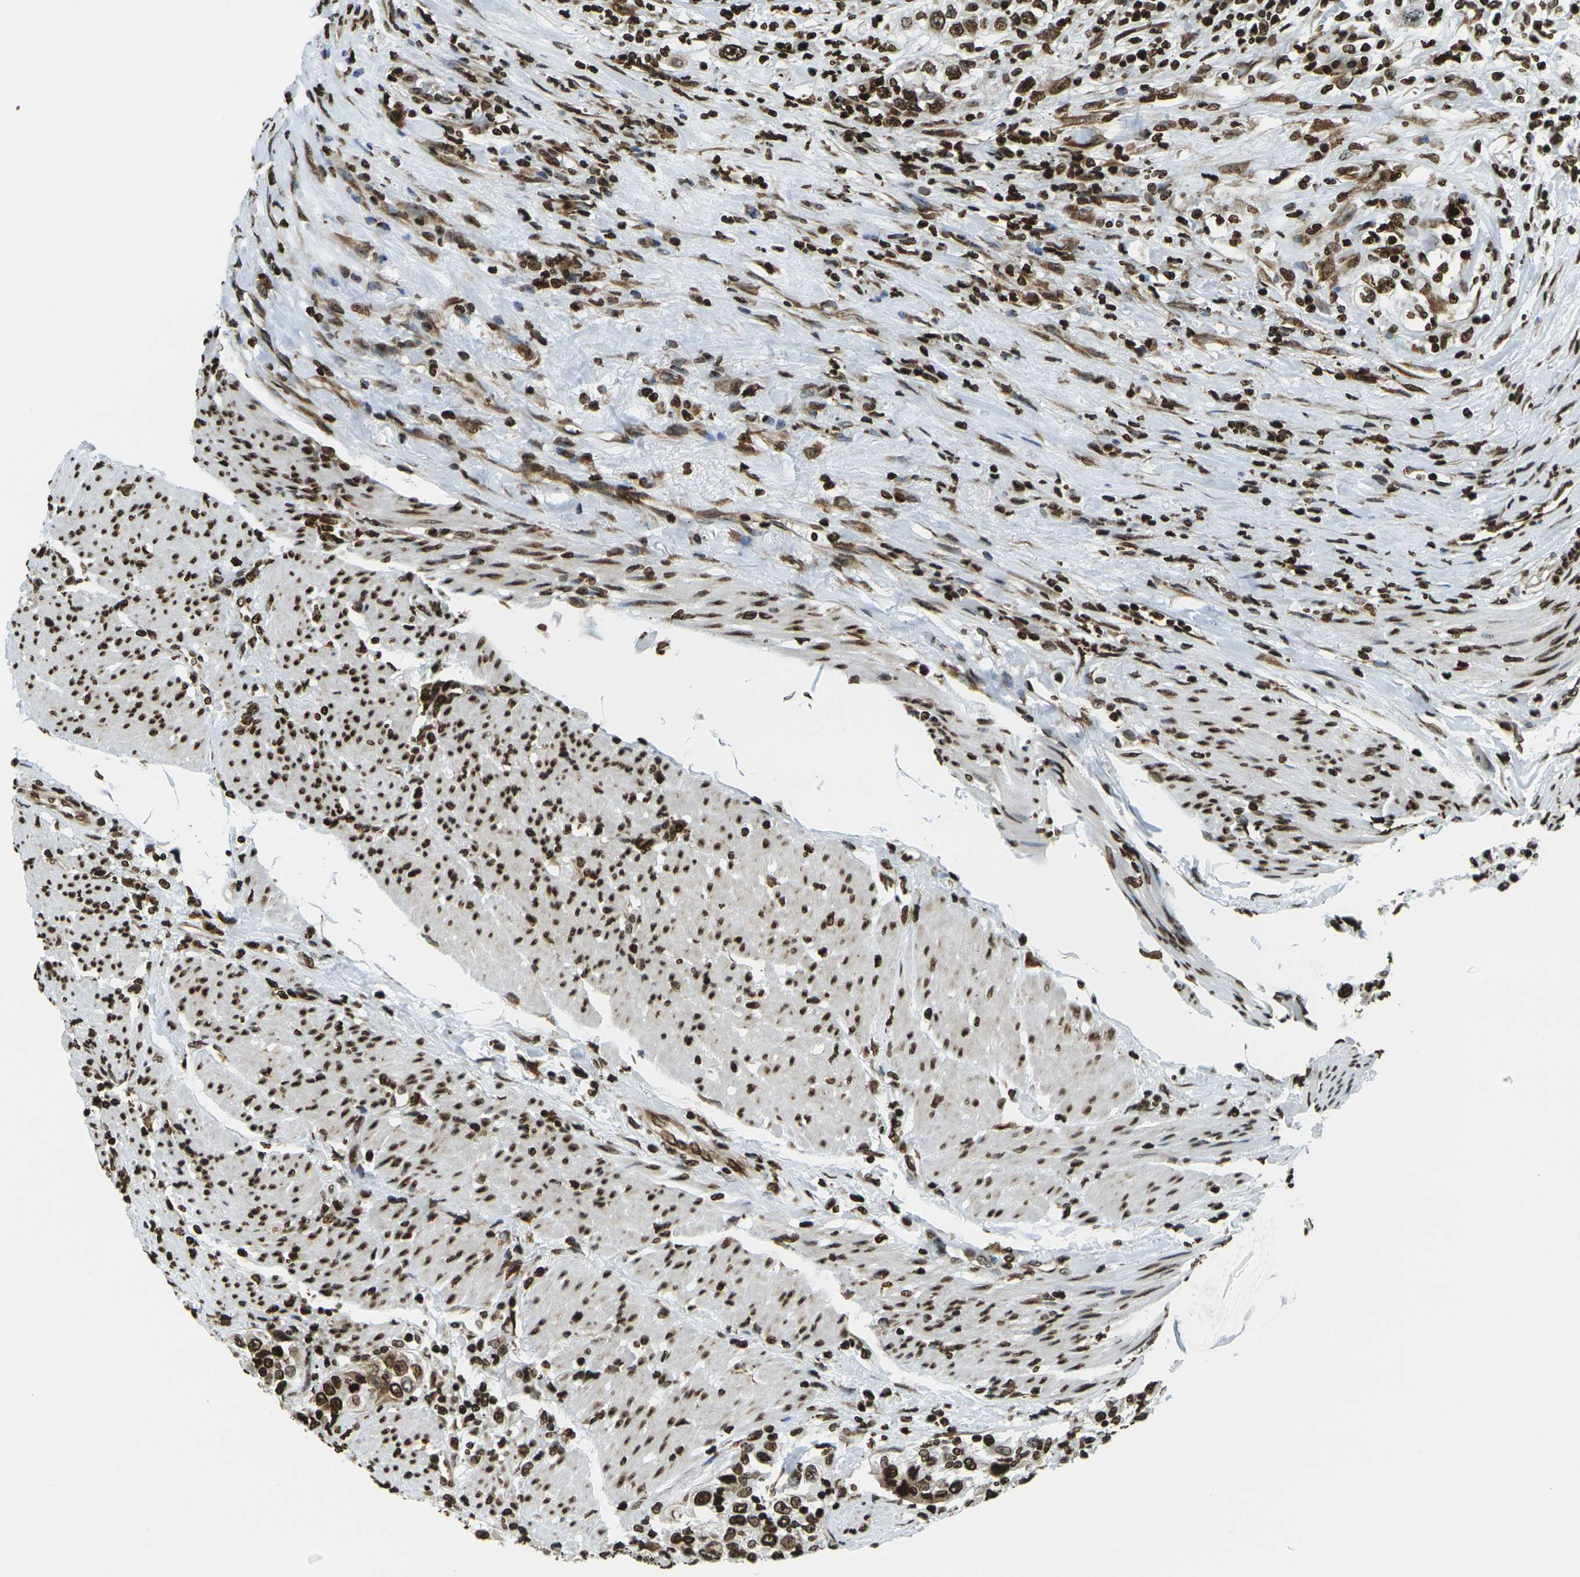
{"staining": {"intensity": "strong", "quantity": ">75%", "location": "nuclear"}, "tissue": "urothelial cancer", "cell_type": "Tumor cells", "image_type": "cancer", "snomed": [{"axis": "morphology", "description": "Urothelial carcinoma, High grade"}, {"axis": "topography", "description": "Urinary bladder"}], "caption": "Human high-grade urothelial carcinoma stained with a protein marker exhibits strong staining in tumor cells.", "gene": "H1-2", "patient": {"sex": "female", "age": 80}}